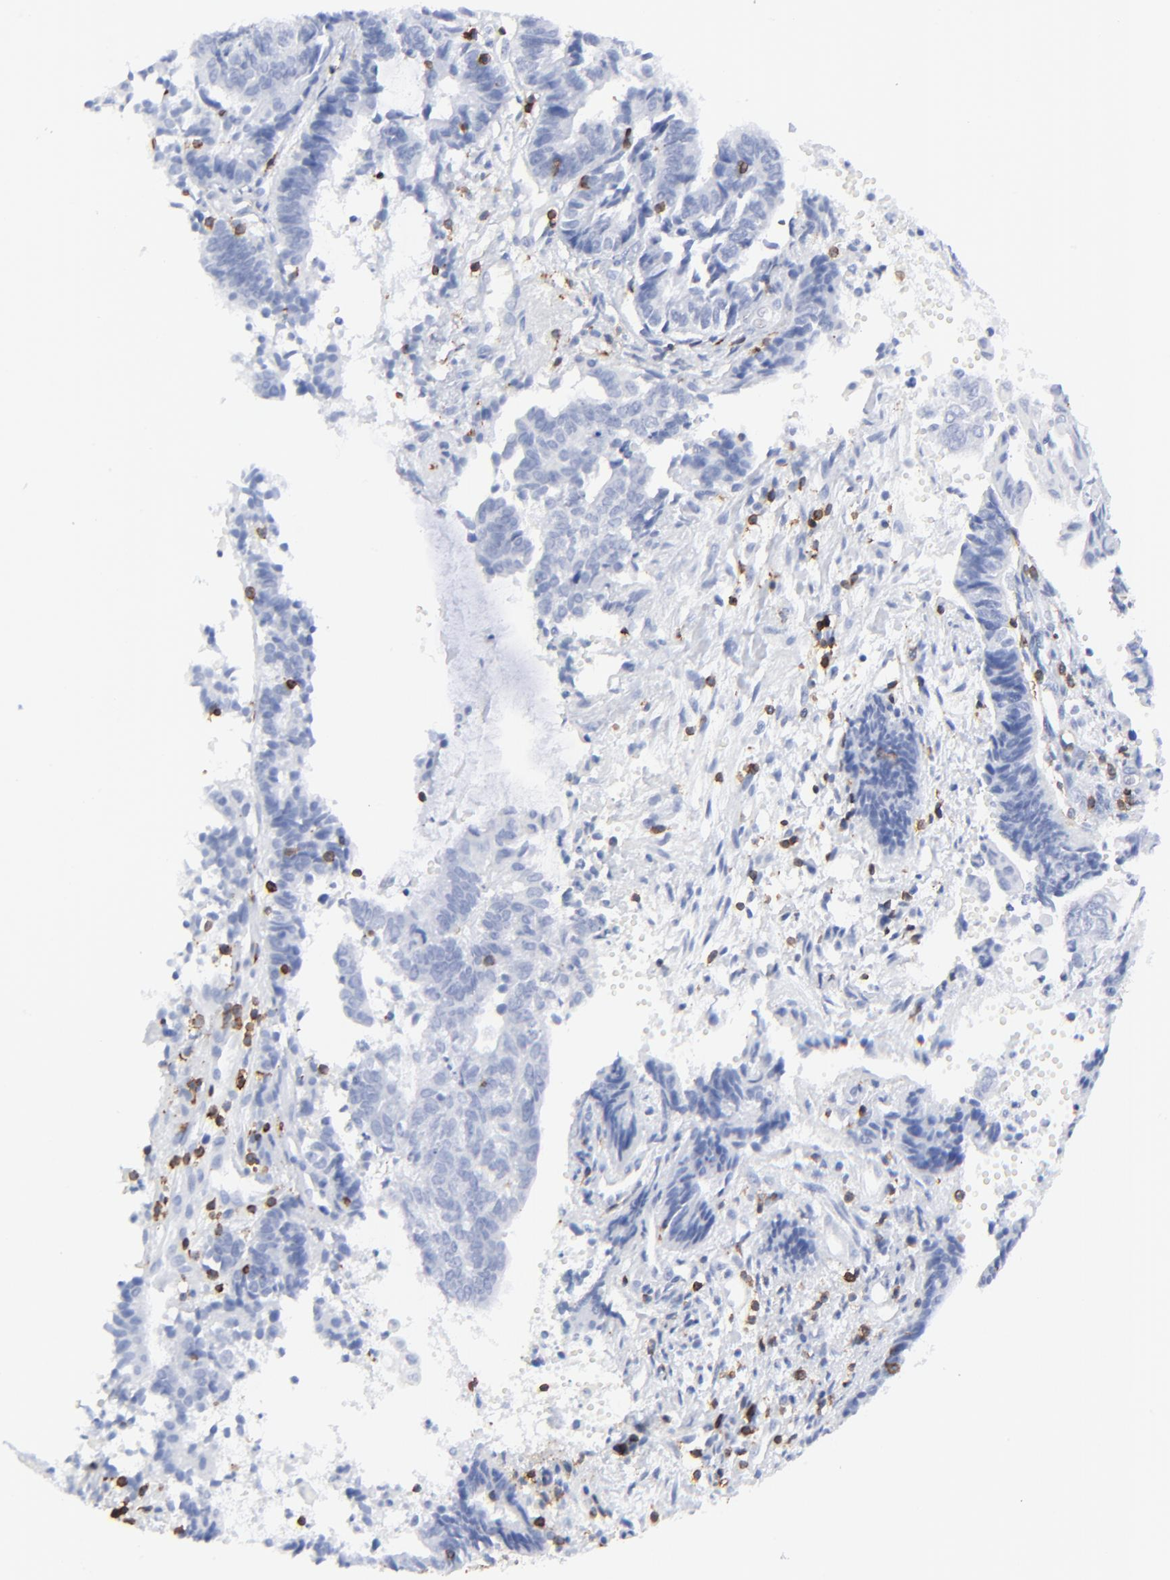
{"staining": {"intensity": "negative", "quantity": "none", "location": "none"}, "tissue": "endometrial cancer", "cell_type": "Tumor cells", "image_type": "cancer", "snomed": [{"axis": "morphology", "description": "Adenocarcinoma, NOS"}, {"axis": "topography", "description": "Uterus"}, {"axis": "topography", "description": "Endometrium"}], "caption": "Tumor cells show no significant positivity in endometrial cancer. (IHC, brightfield microscopy, high magnification).", "gene": "LCK", "patient": {"sex": "female", "age": 70}}